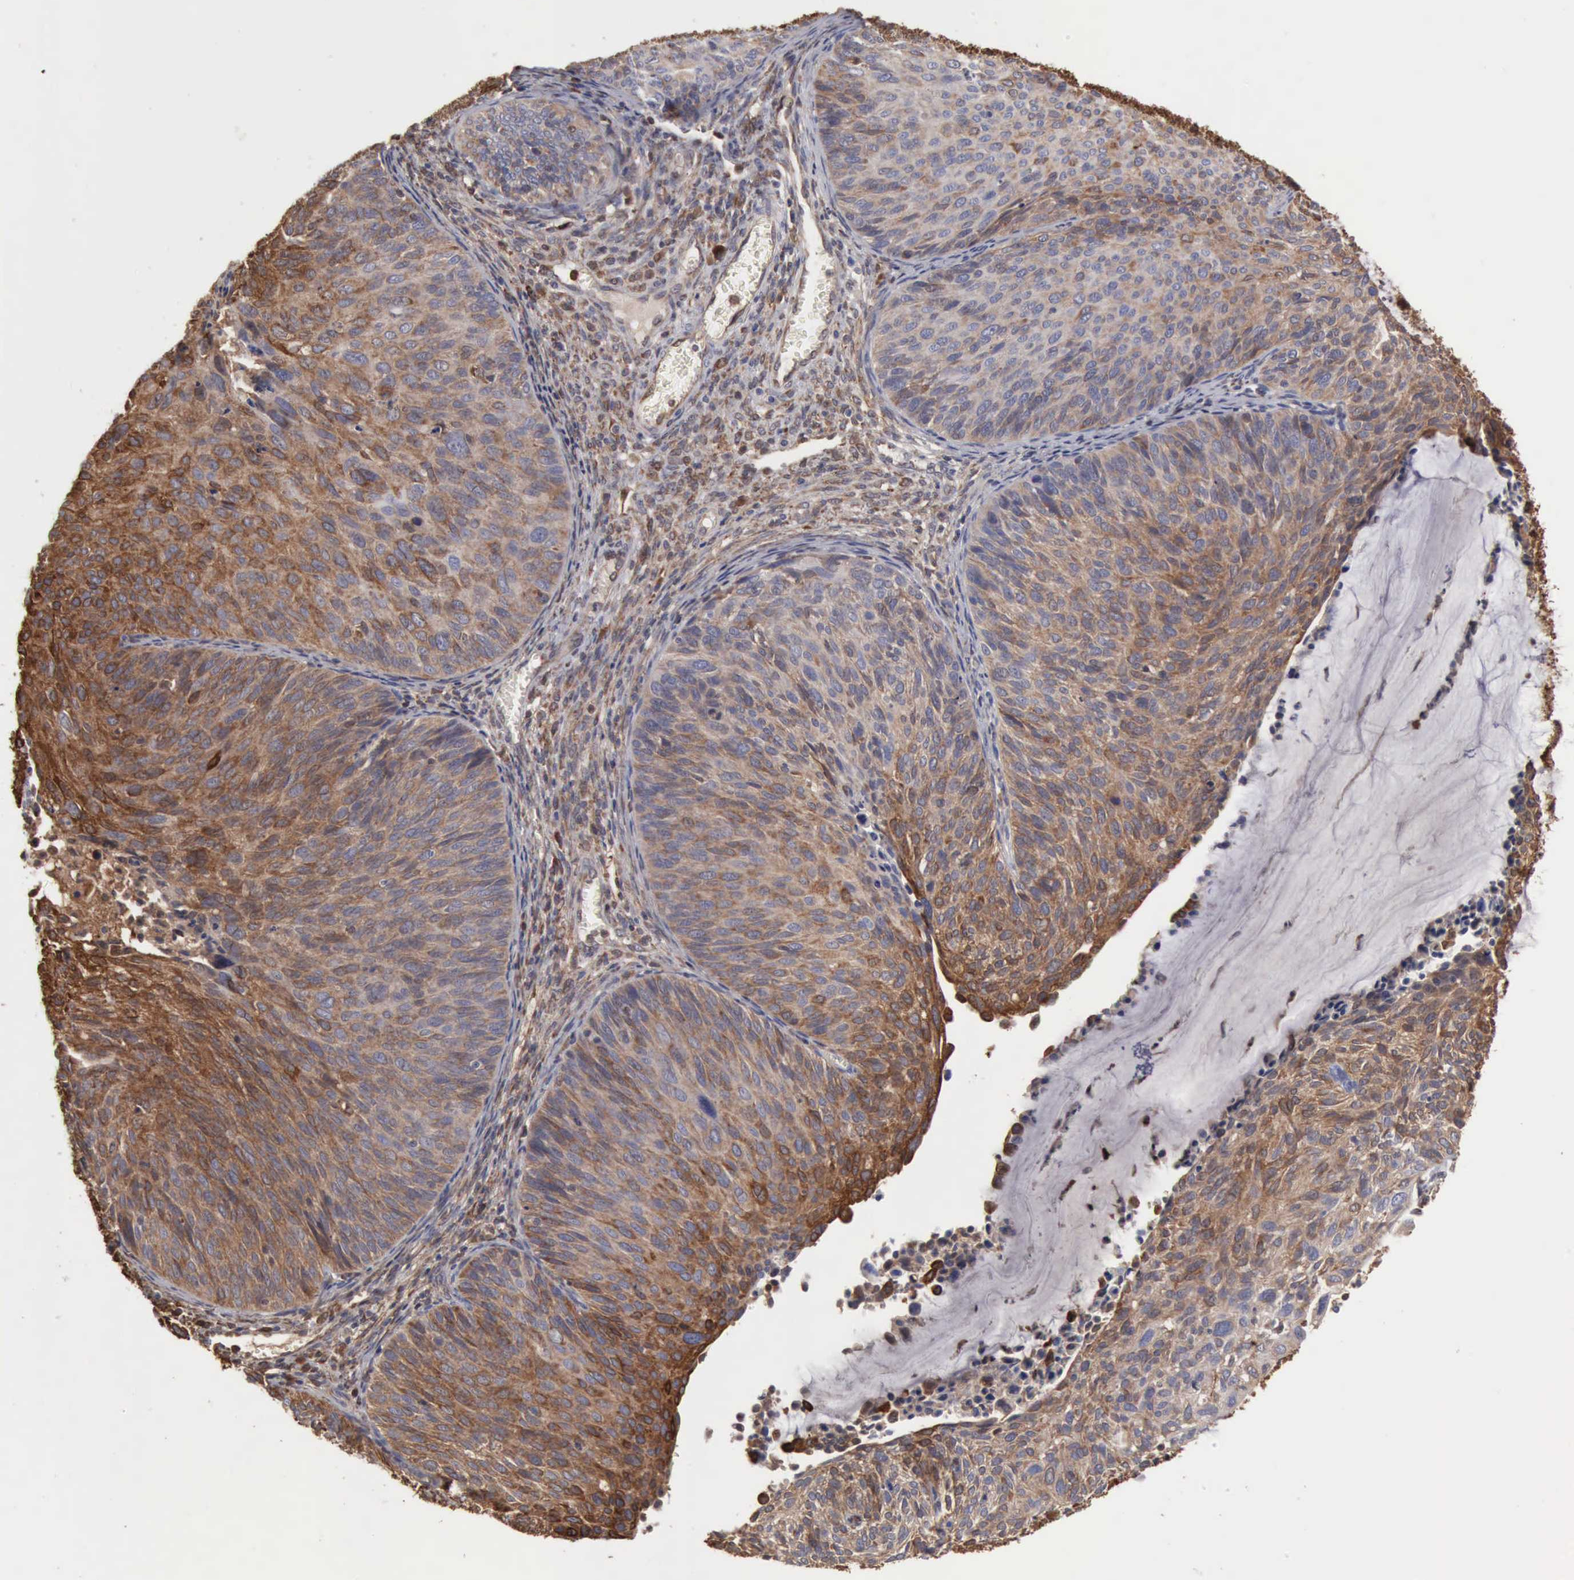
{"staining": {"intensity": "moderate", "quantity": ">75%", "location": "cytoplasmic/membranous"}, "tissue": "cervical cancer", "cell_type": "Tumor cells", "image_type": "cancer", "snomed": [{"axis": "morphology", "description": "Squamous cell carcinoma, NOS"}, {"axis": "topography", "description": "Cervix"}], "caption": "Immunohistochemical staining of squamous cell carcinoma (cervical) shows medium levels of moderate cytoplasmic/membranous expression in approximately >75% of tumor cells.", "gene": "APOL2", "patient": {"sex": "female", "age": 36}}